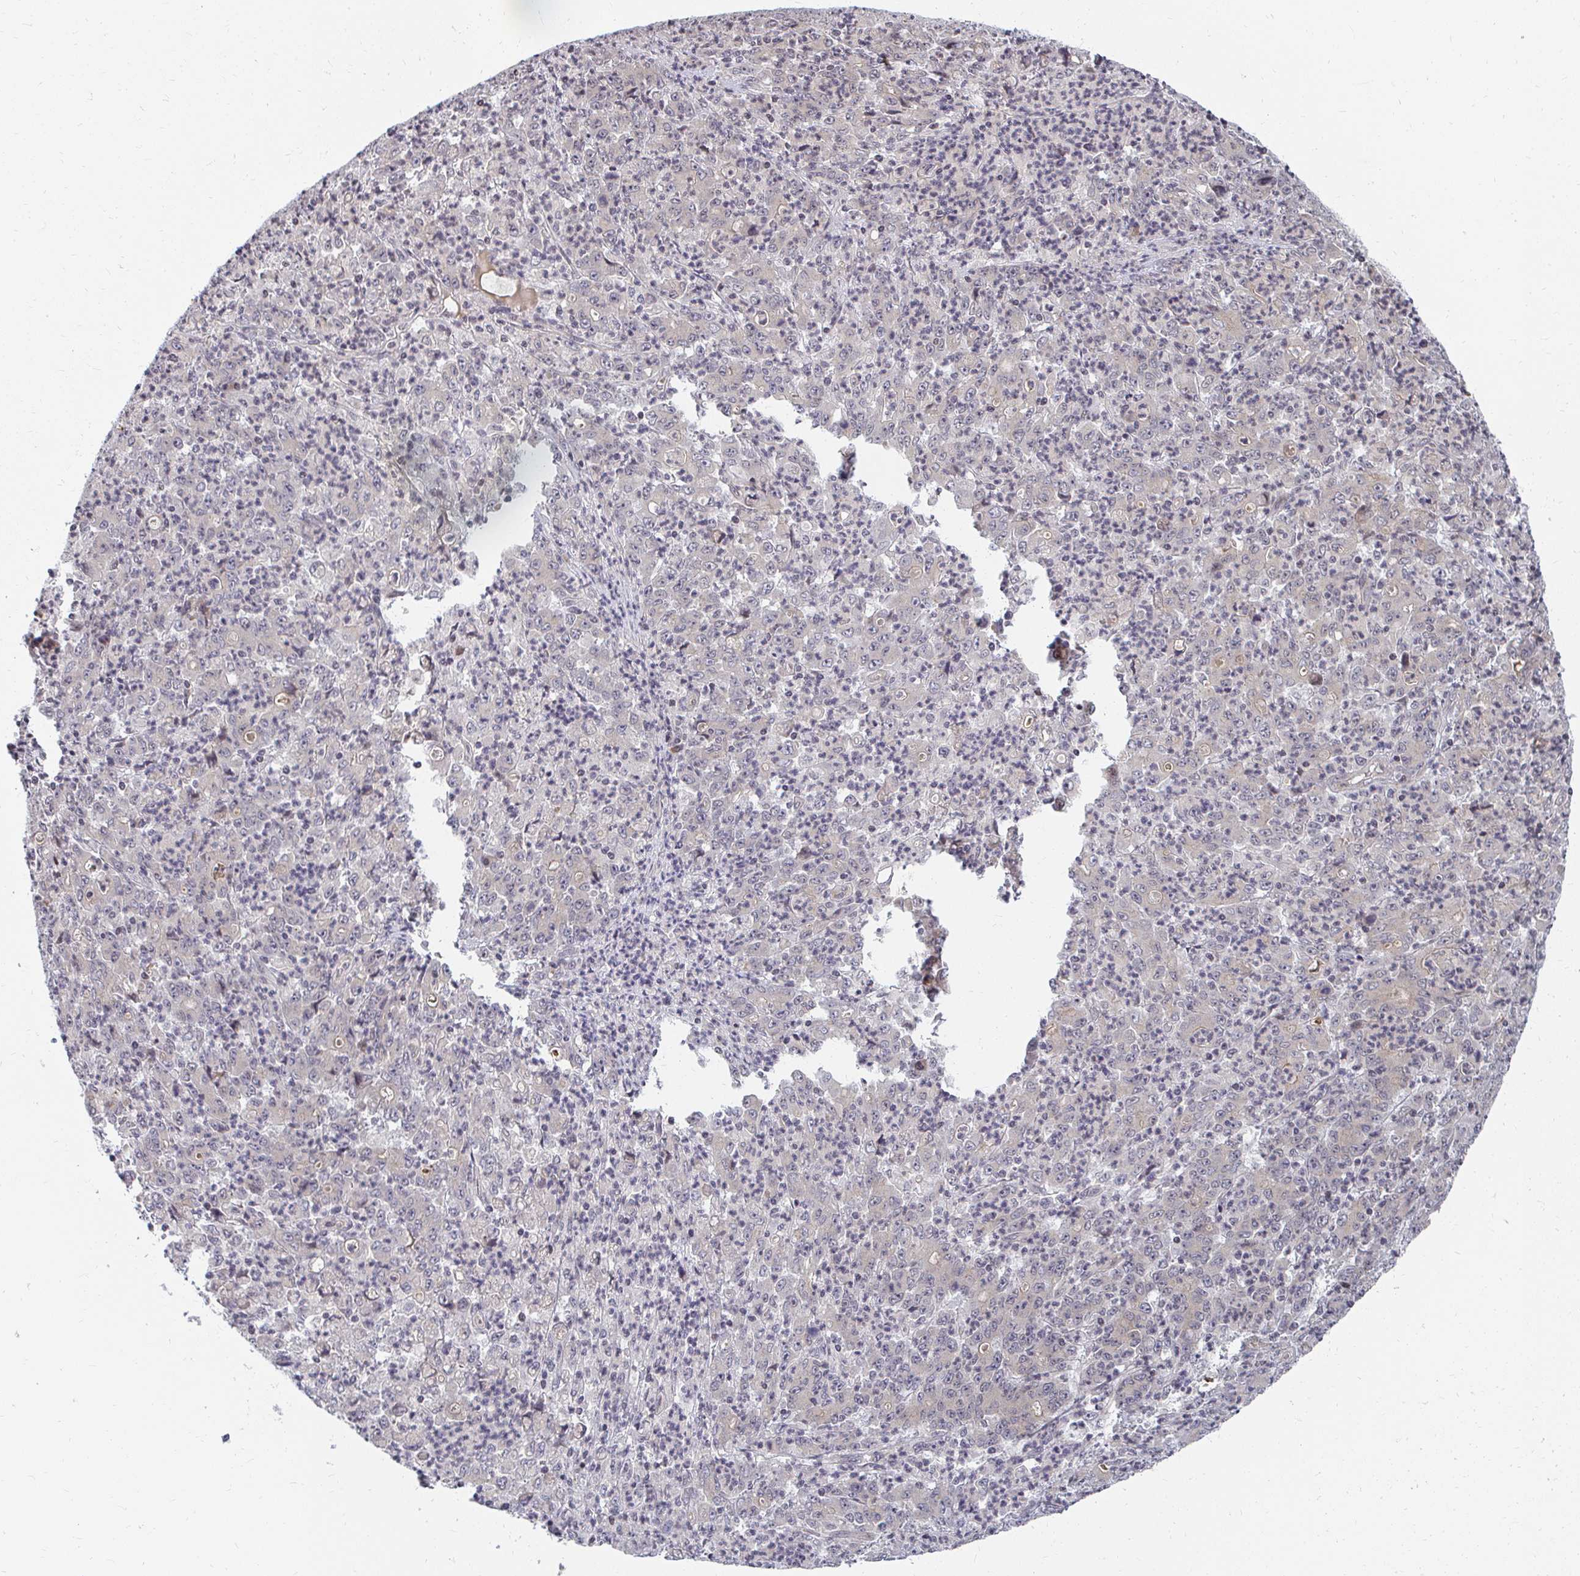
{"staining": {"intensity": "negative", "quantity": "none", "location": "none"}, "tissue": "stomach cancer", "cell_type": "Tumor cells", "image_type": "cancer", "snomed": [{"axis": "morphology", "description": "Adenocarcinoma, NOS"}, {"axis": "topography", "description": "Stomach, lower"}], "caption": "Tumor cells are negative for protein expression in human stomach cancer (adenocarcinoma). Brightfield microscopy of IHC stained with DAB (3,3'-diaminobenzidine) (brown) and hematoxylin (blue), captured at high magnification.", "gene": "ANK3", "patient": {"sex": "female", "age": 71}}